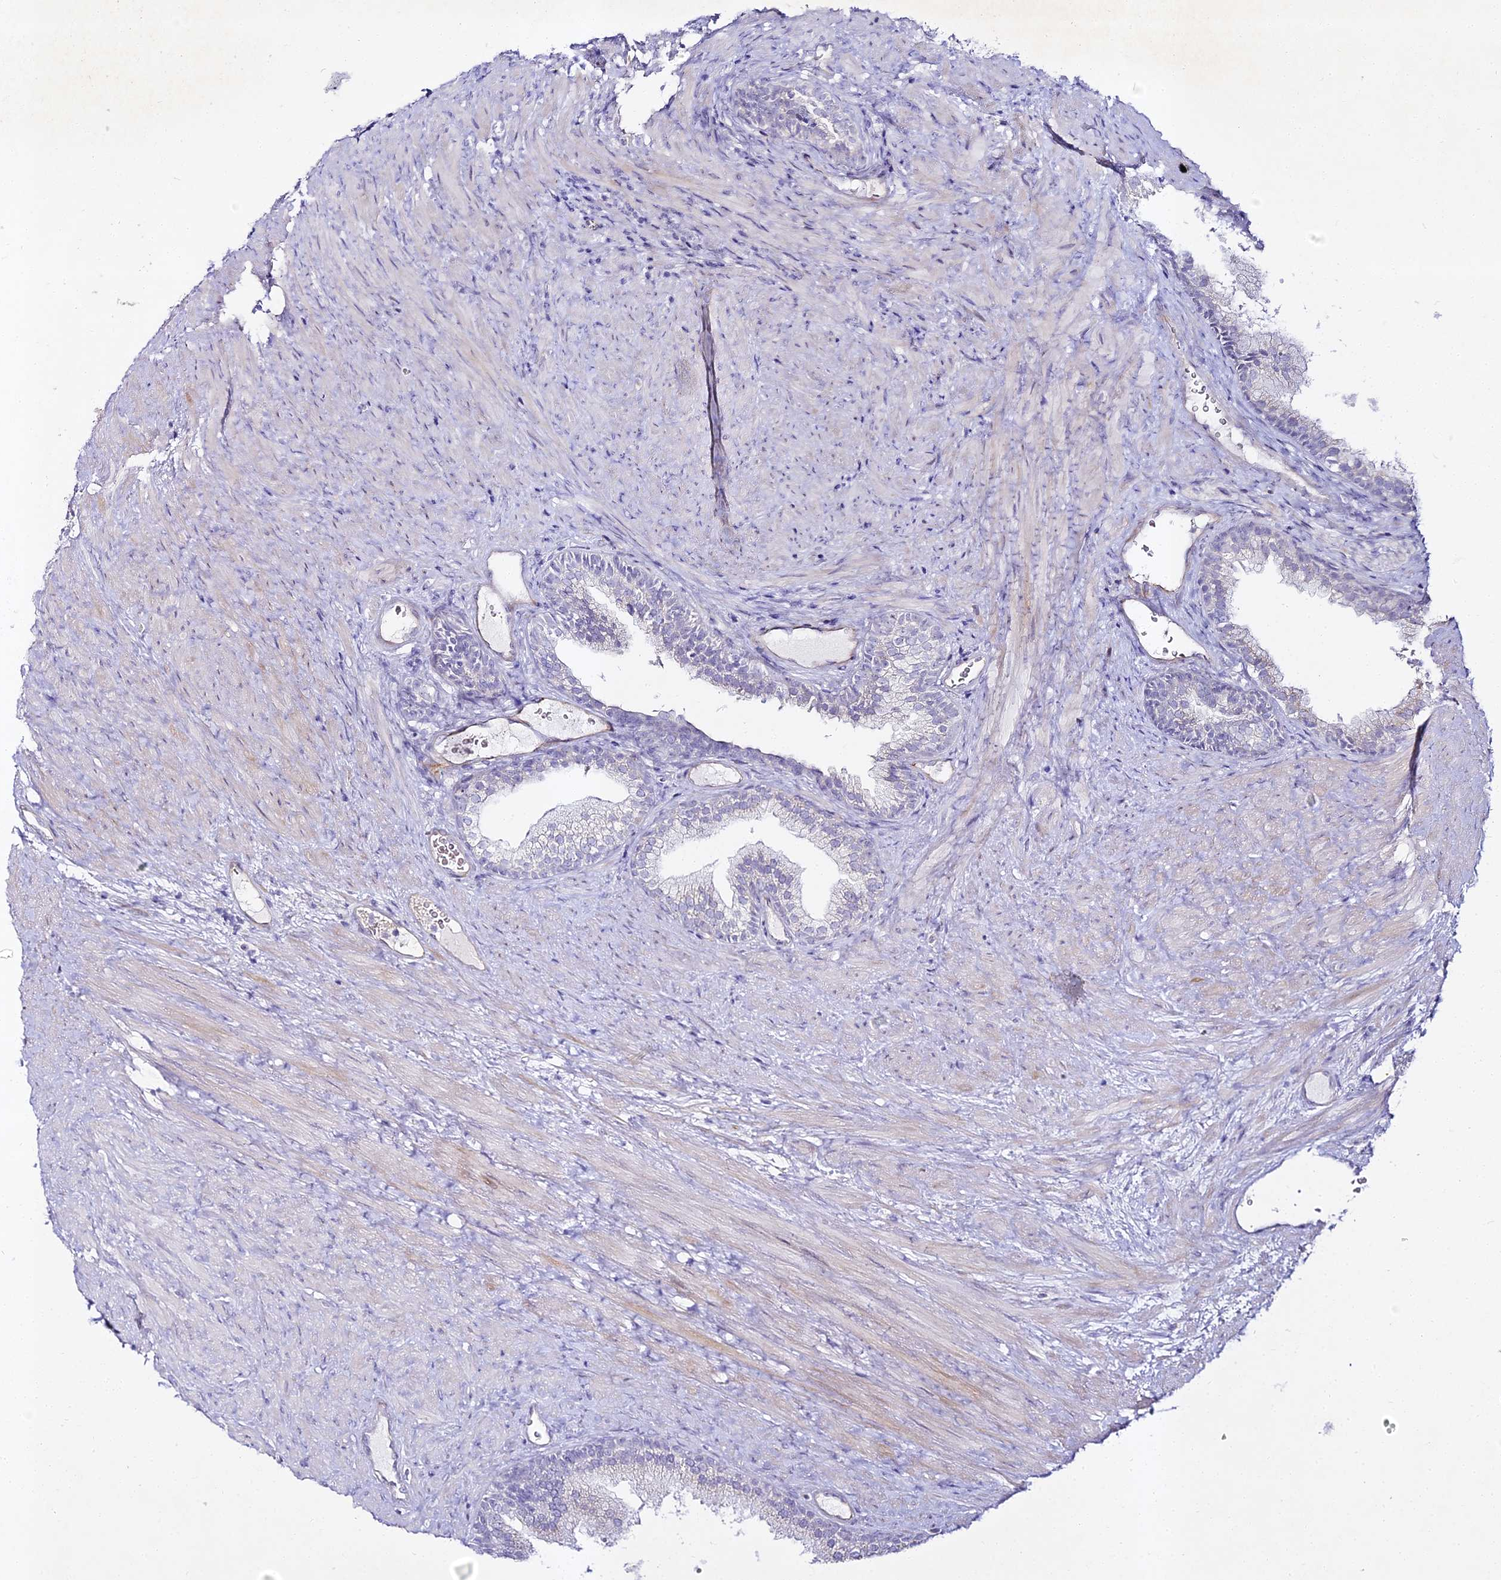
{"staining": {"intensity": "negative", "quantity": "none", "location": "none"}, "tissue": "prostate", "cell_type": "Glandular cells", "image_type": "normal", "snomed": [{"axis": "morphology", "description": "Normal tissue, NOS"}, {"axis": "topography", "description": "Prostate"}], "caption": "The photomicrograph exhibits no significant expression in glandular cells of prostate.", "gene": "ALPG", "patient": {"sex": "male", "age": 76}}